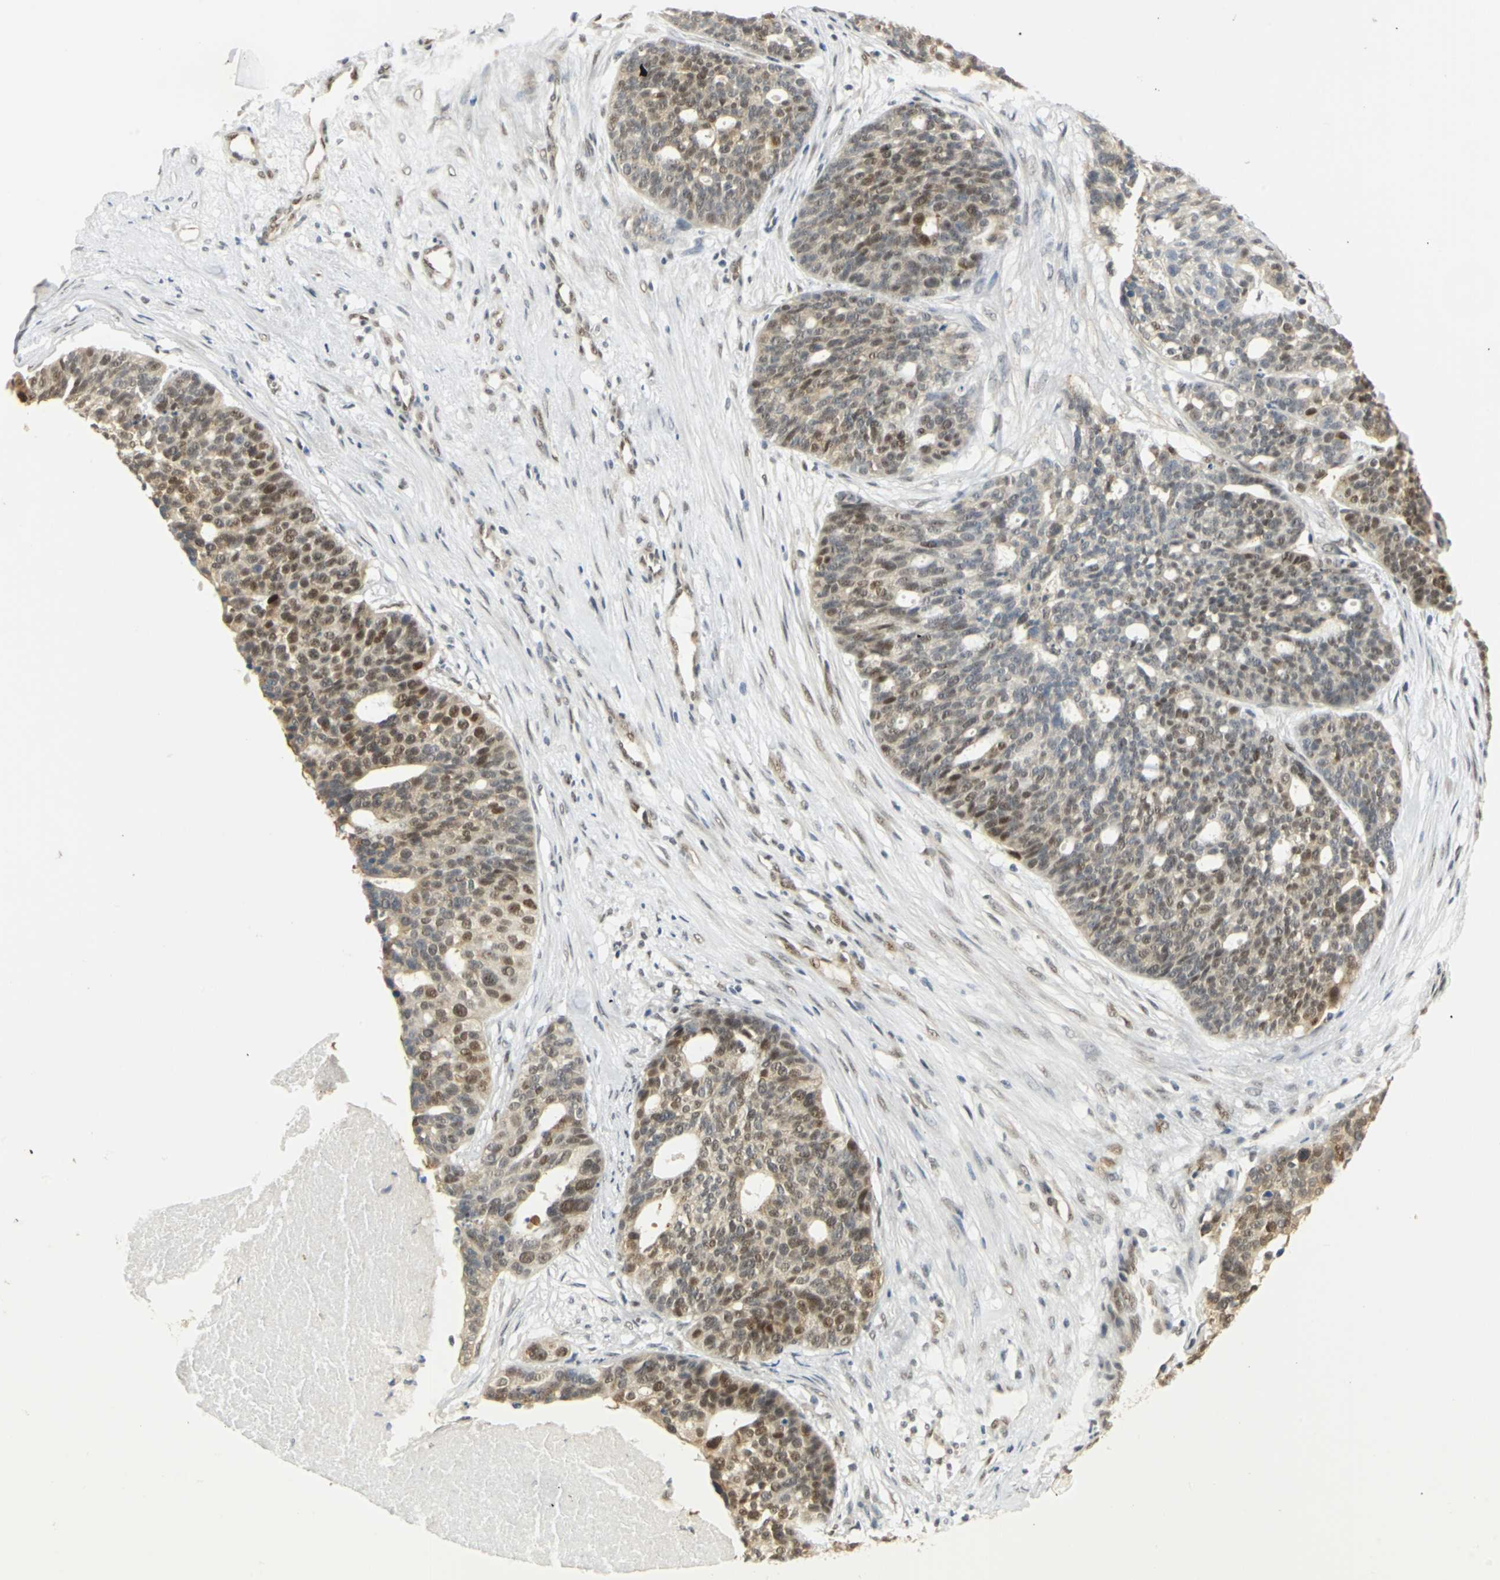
{"staining": {"intensity": "moderate", "quantity": "25%-75%", "location": "nuclear"}, "tissue": "ovarian cancer", "cell_type": "Tumor cells", "image_type": "cancer", "snomed": [{"axis": "morphology", "description": "Cystadenocarcinoma, serous, NOS"}, {"axis": "topography", "description": "Ovary"}], "caption": "Ovarian cancer stained with immunohistochemistry reveals moderate nuclear staining in about 25%-75% of tumor cells.", "gene": "DDX5", "patient": {"sex": "female", "age": 59}}